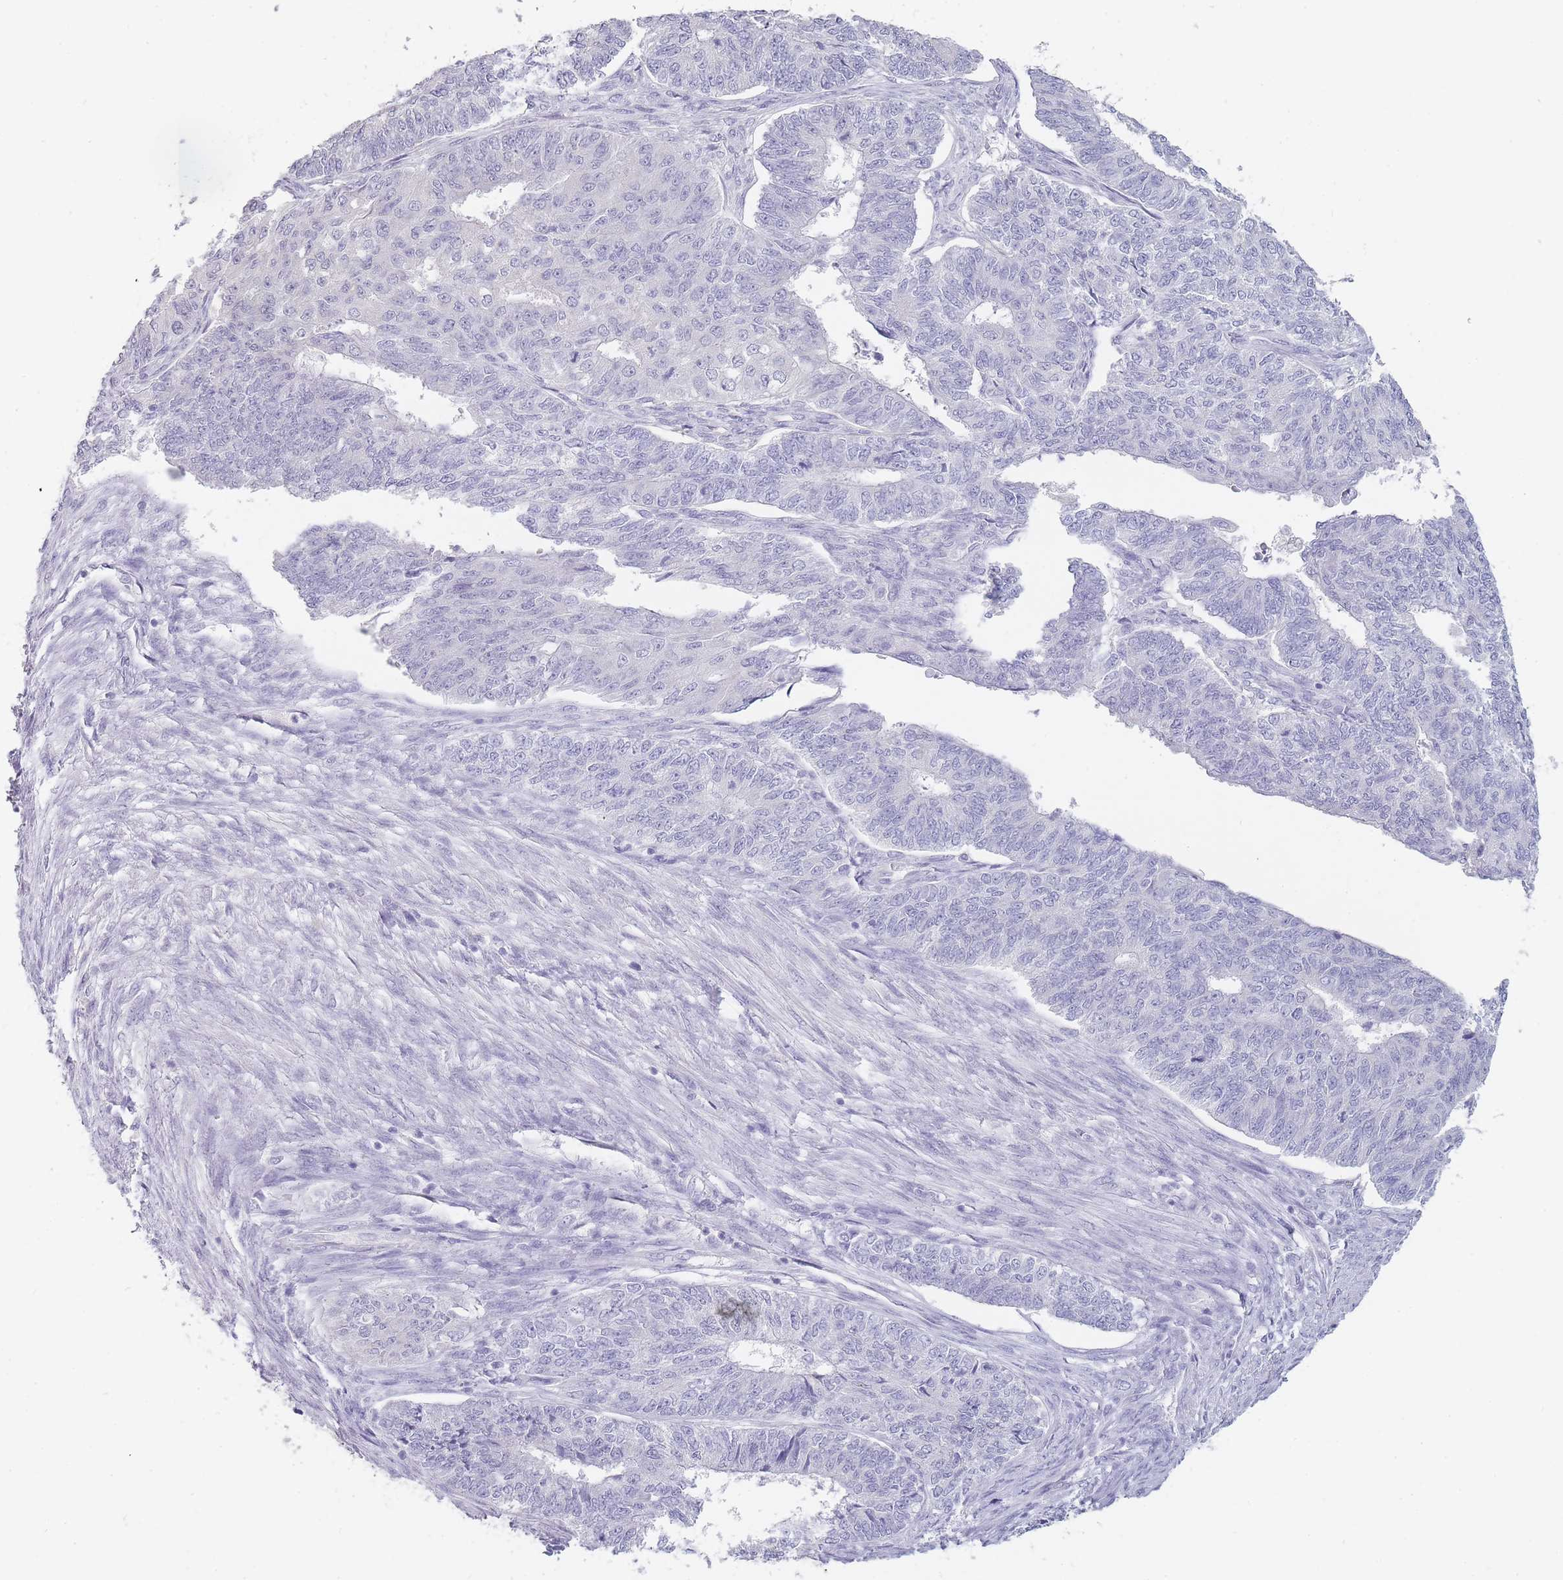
{"staining": {"intensity": "negative", "quantity": "none", "location": "none"}, "tissue": "endometrial cancer", "cell_type": "Tumor cells", "image_type": "cancer", "snomed": [{"axis": "morphology", "description": "Adenocarcinoma, NOS"}, {"axis": "topography", "description": "Endometrium"}], "caption": "IHC micrograph of neoplastic tissue: adenocarcinoma (endometrial) stained with DAB exhibits no significant protein positivity in tumor cells.", "gene": "INS", "patient": {"sex": "female", "age": 32}}